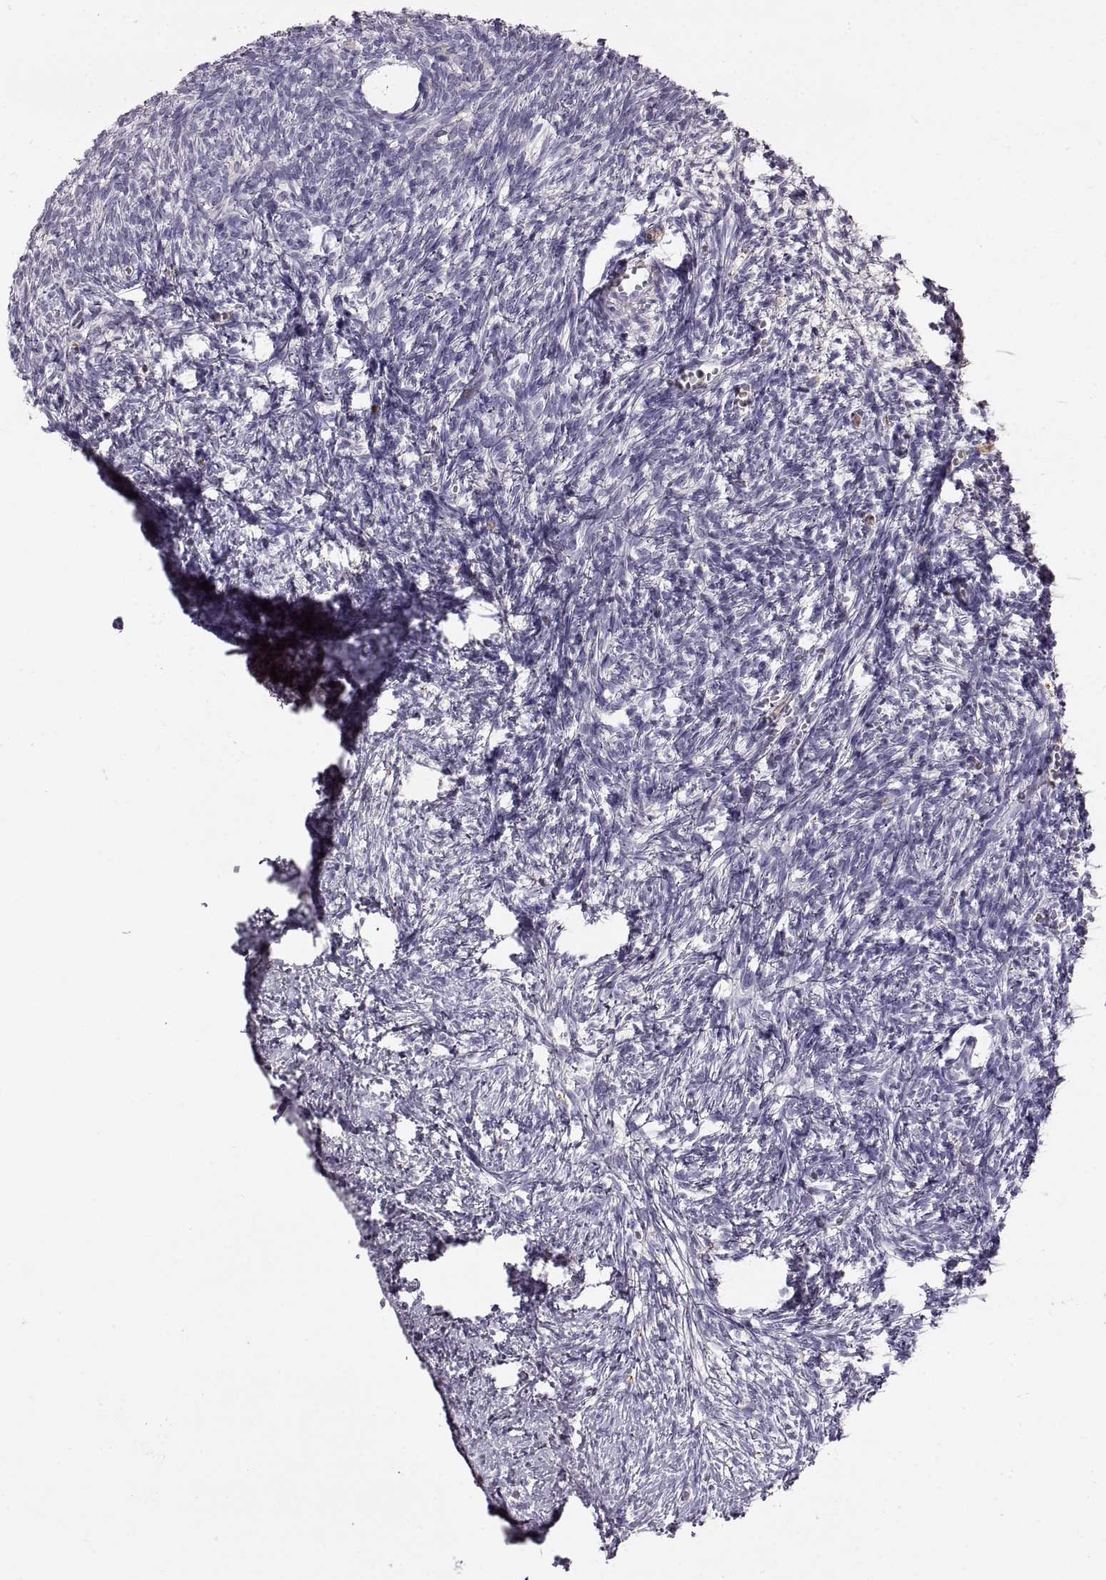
{"staining": {"intensity": "negative", "quantity": "none", "location": "none"}, "tissue": "ovary", "cell_type": "Follicle cells", "image_type": "normal", "snomed": [{"axis": "morphology", "description": "Normal tissue, NOS"}, {"axis": "topography", "description": "Ovary"}], "caption": "This is a micrograph of immunohistochemistry (IHC) staining of benign ovary, which shows no staining in follicle cells. Nuclei are stained in blue.", "gene": "ADAM32", "patient": {"sex": "female", "age": 43}}